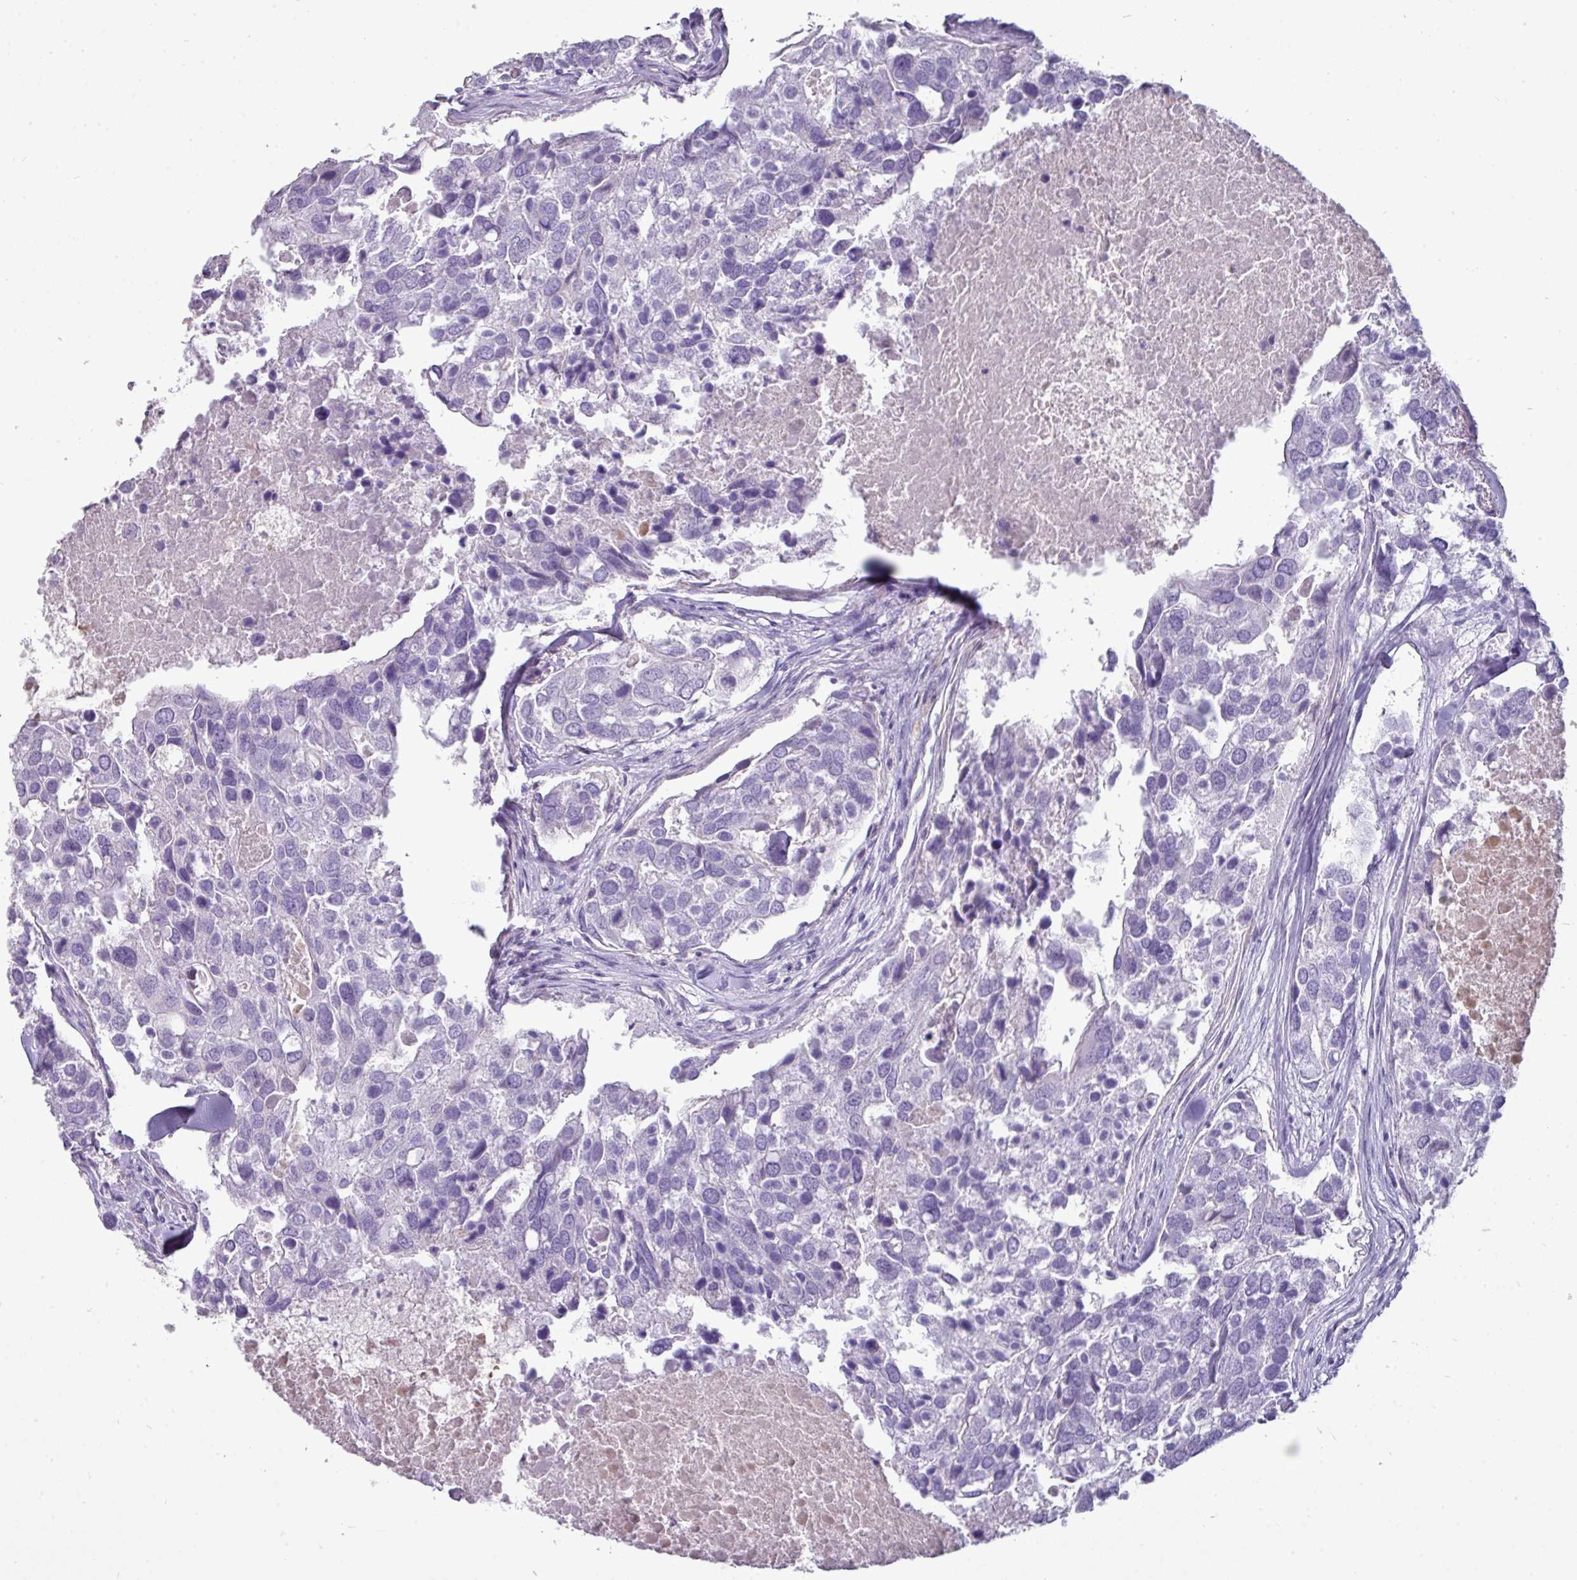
{"staining": {"intensity": "negative", "quantity": "none", "location": "none"}, "tissue": "breast cancer", "cell_type": "Tumor cells", "image_type": "cancer", "snomed": [{"axis": "morphology", "description": "Duct carcinoma"}, {"axis": "topography", "description": "Breast"}], "caption": "The photomicrograph displays no significant expression in tumor cells of breast cancer.", "gene": "GSTA3", "patient": {"sex": "female", "age": 83}}